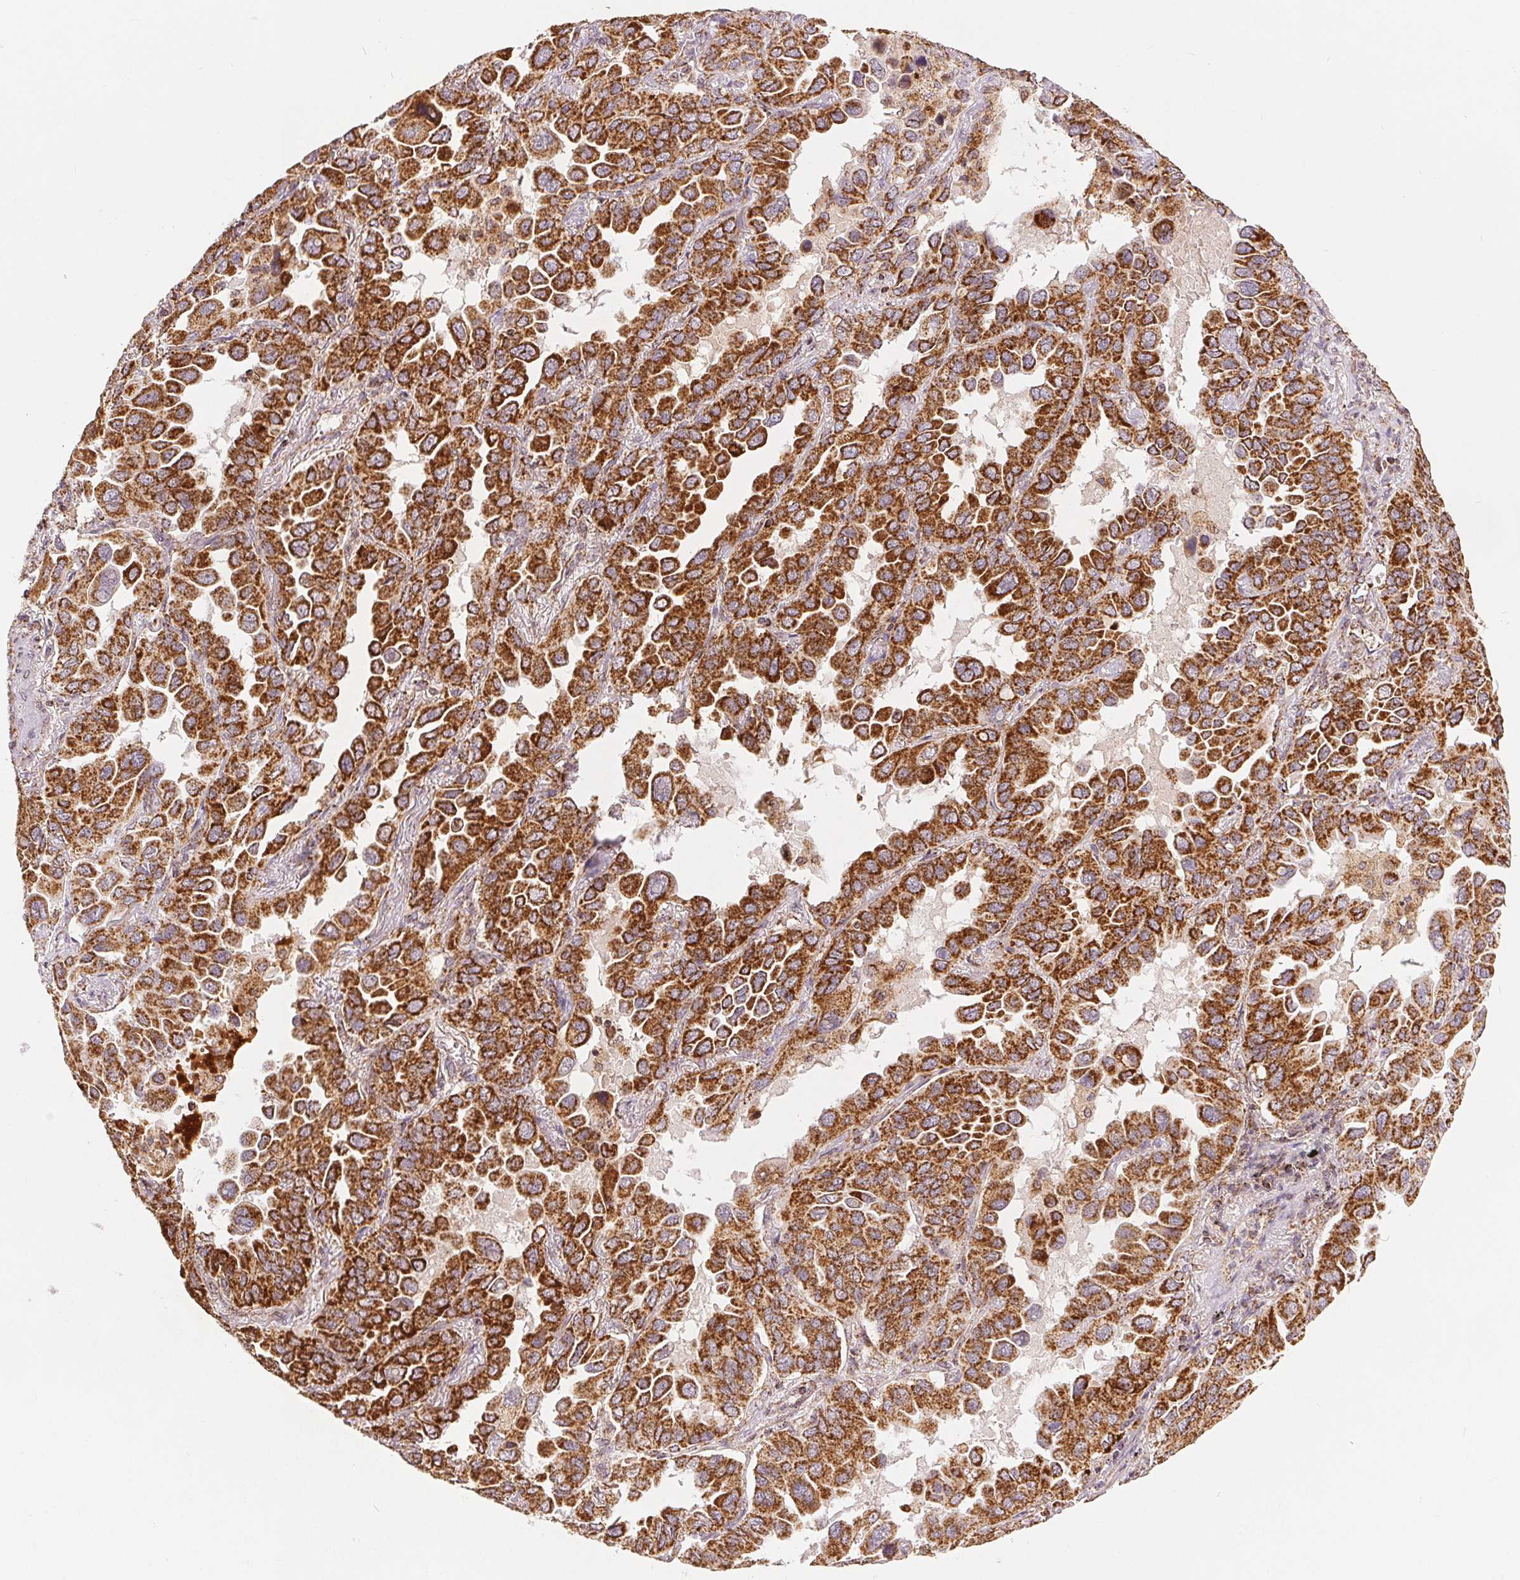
{"staining": {"intensity": "strong", "quantity": ">75%", "location": "cytoplasmic/membranous"}, "tissue": "lung cancer", "cell_type": "Tumor cells", "image_type": "cancer", "snomed": [{"axis": "morphology", "description": "Adenocarcinoma, NOS"}, {"axis": "topography", "description": "Lung"}], "caption": "Protein staining shows strong cytoplasmic/membranous staining in about >75% of tumor cells in lung cancer (adenocarcinoma). Nuclei are stained in blue.", "gene": "SDHB", "patient": {"sex": "male", "age": 64}}